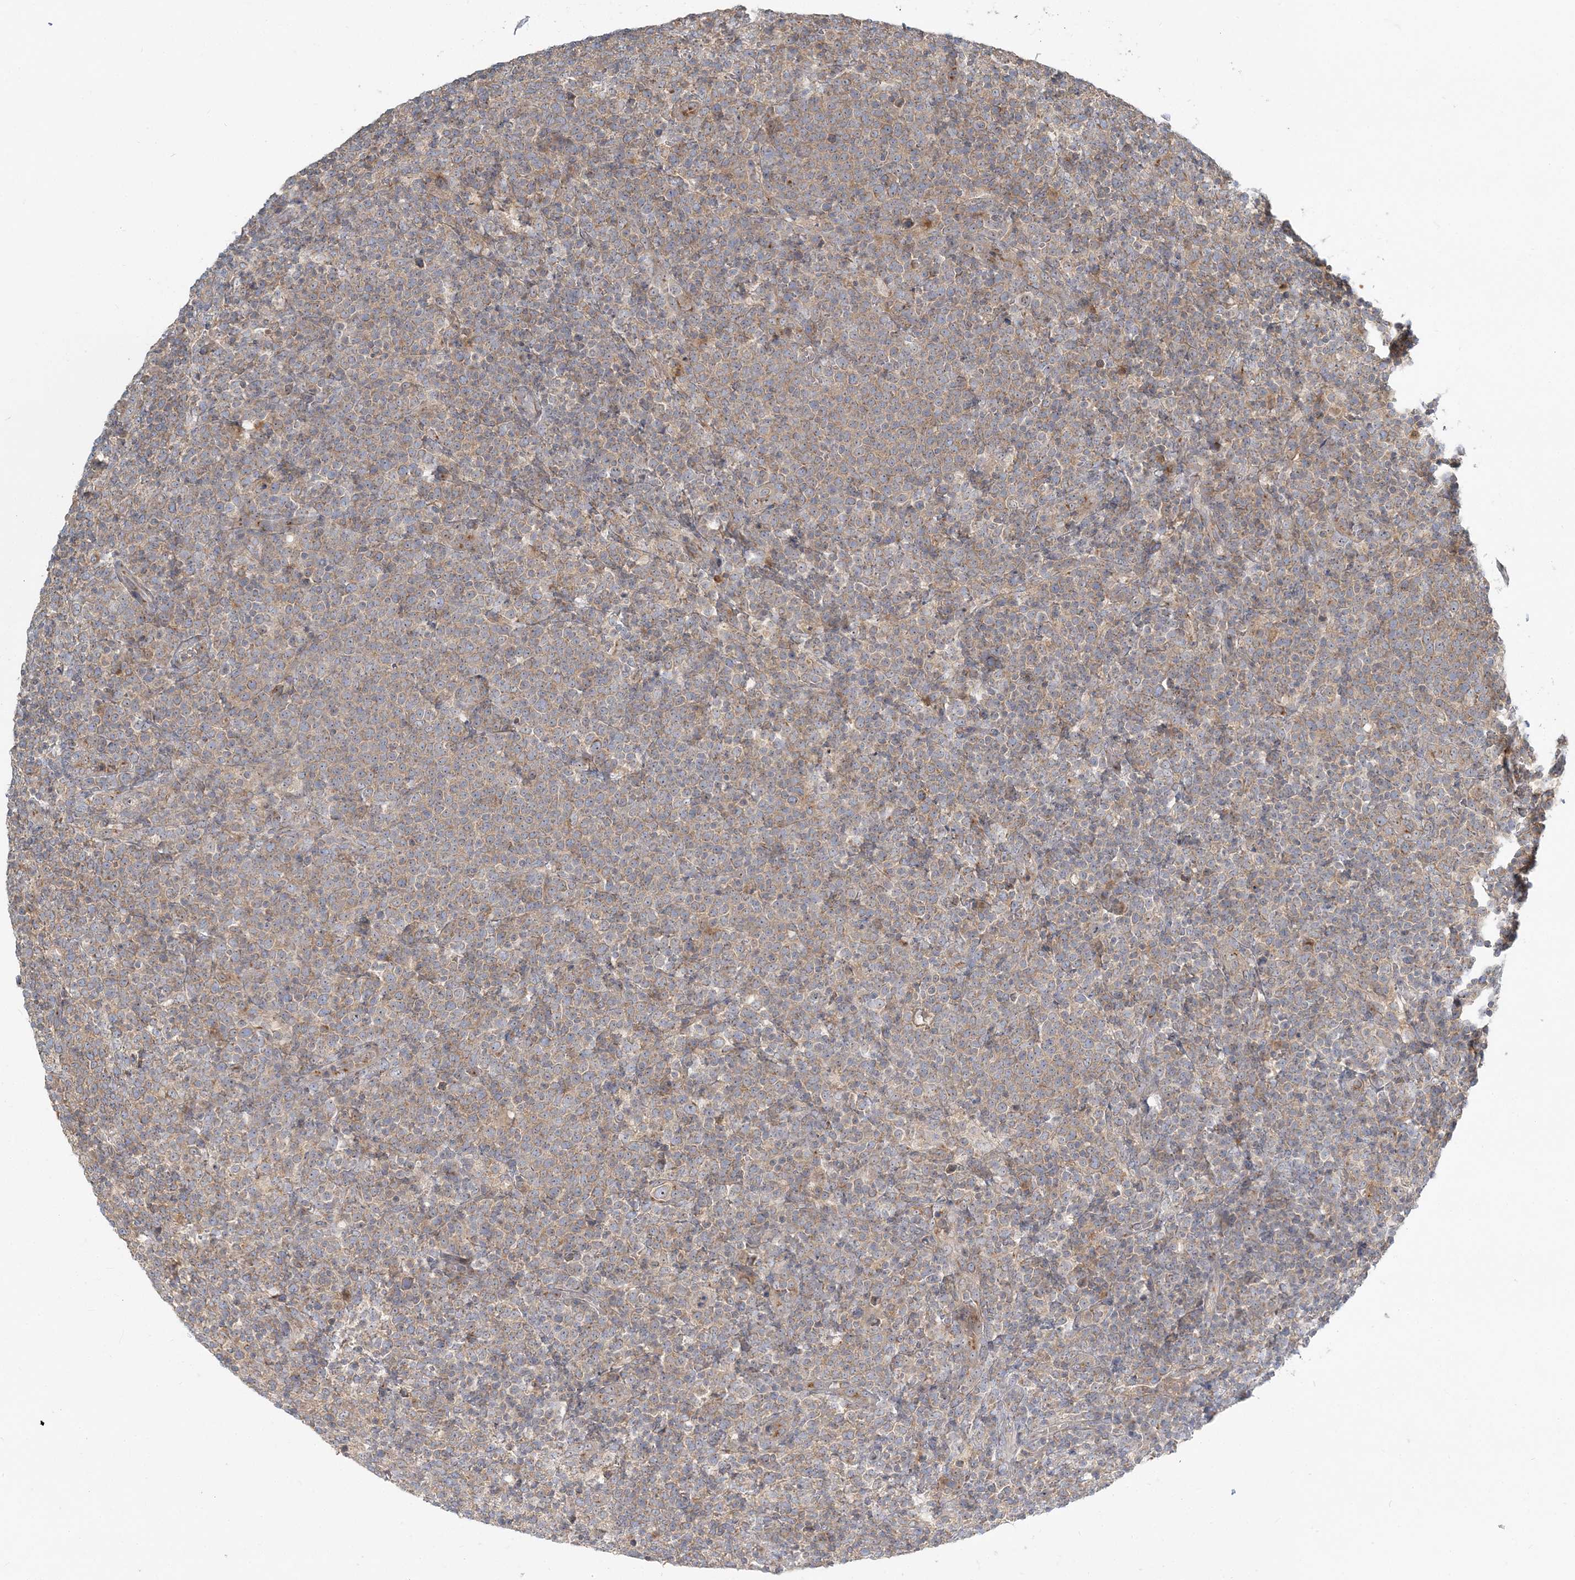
{"staining": {"intensity": "weak", "quantity": "25%-75%", "location": "cytoplasmic/membranous"}, "tissue": "lymphoma", "cell_type": "Tumor cells", "image_type": "cancer", "snomed": [{"axis": "morphology", "description": "Malignant lymphoma, non-Hodgkin's type, High grade"}, {"axis": "topography", "description": "Lymph node"}], "caption": "This image displays immunohistochemistry (IHC) staining of human lymphoma, with low weak cytoplasmic/membranous positivity in approximately 25%-75% of tumor cells.", "gene": "AP1AR", "patient": {"sex": "male", "age": 61}}